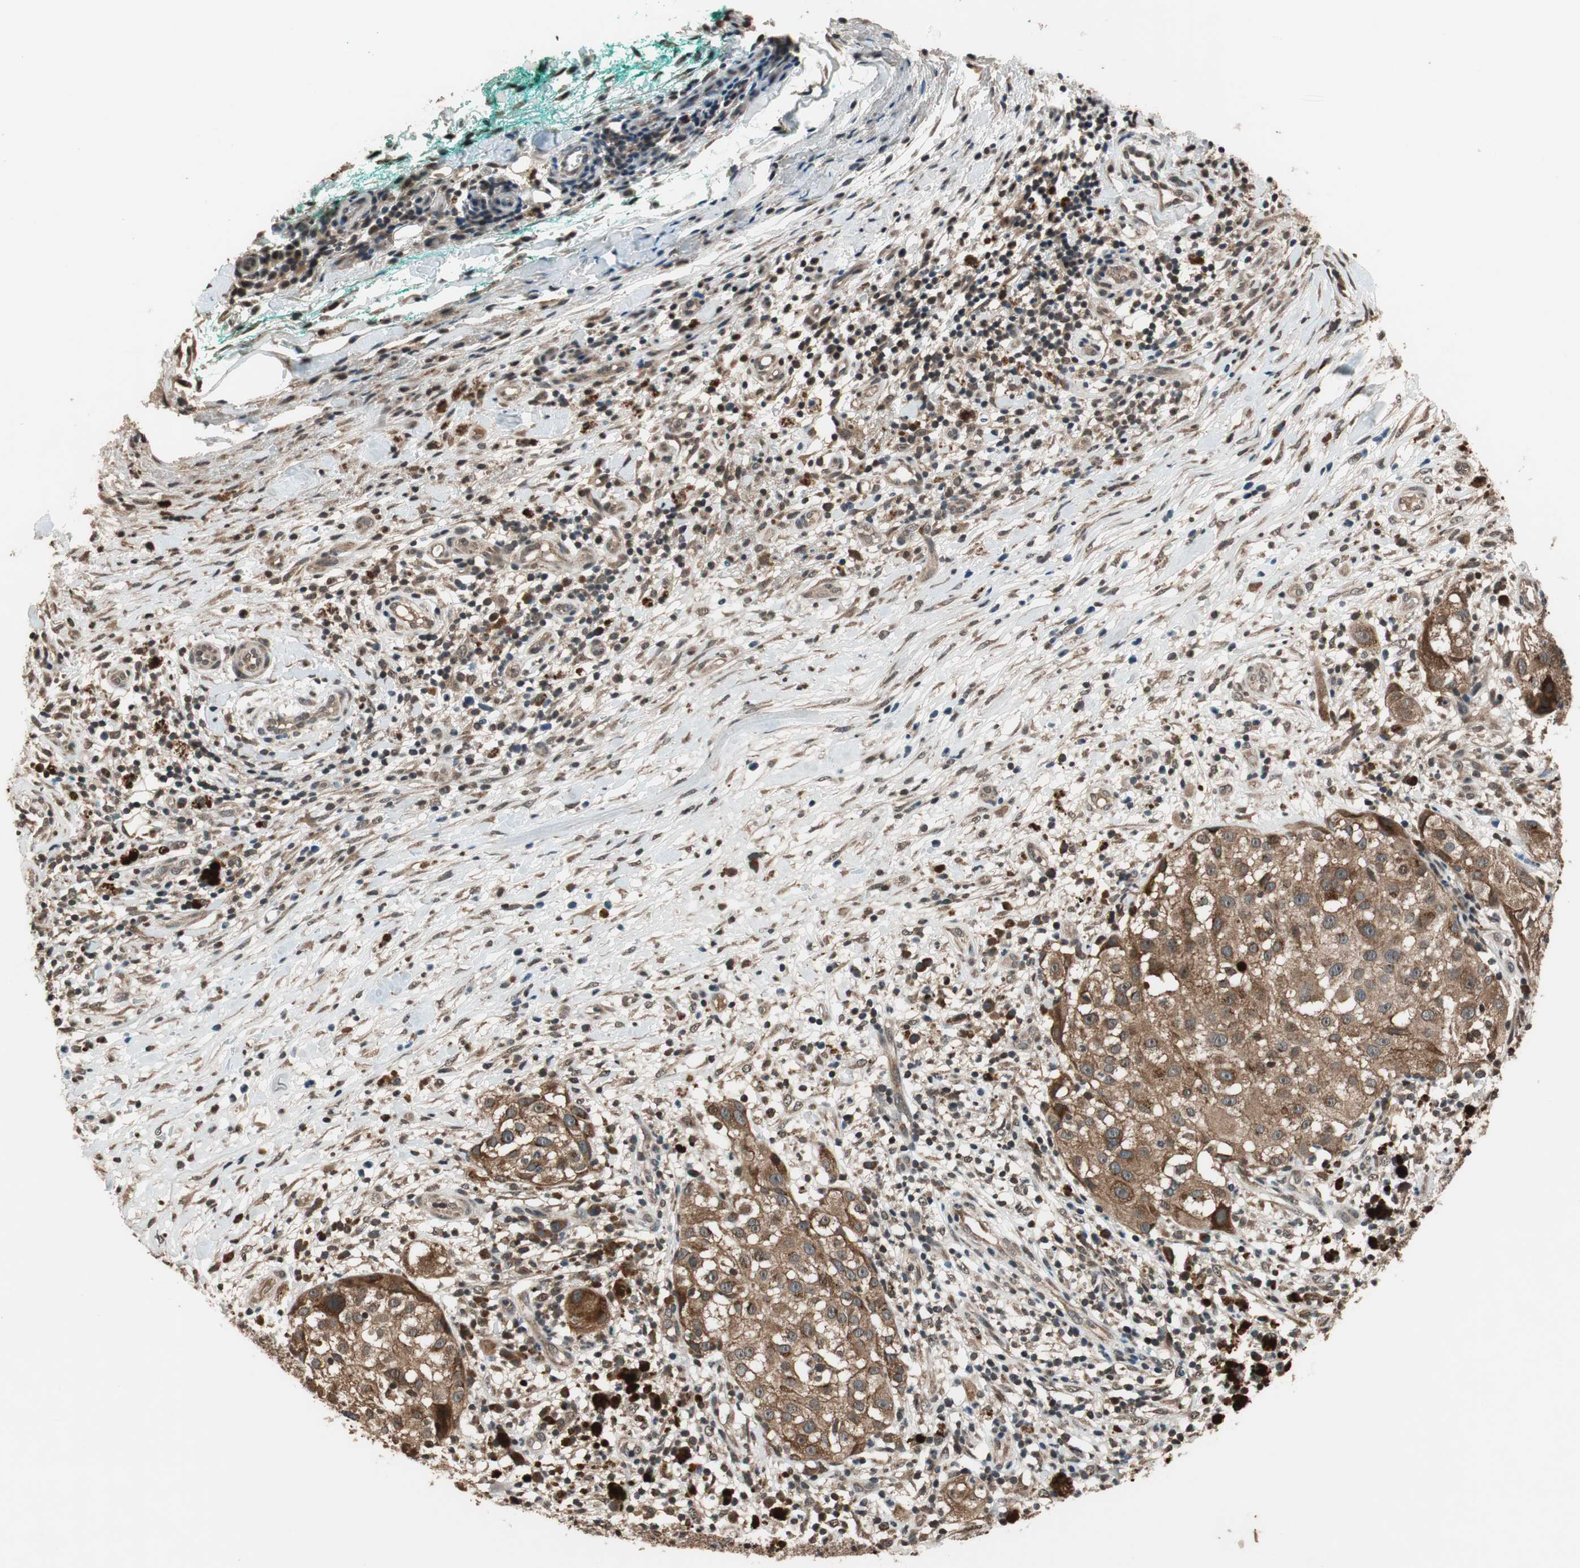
{"staining": {"intensity": "moderate", "quantity": ">75%", "location": "cytoplasmic/membranous"}, "tissue": "melanoma", "cell_type": "Tumor cells", "image_type": "cancer", "snomed": [{"axis": "morphology", "description": "Necrosis, NOS"}, {"axis": "morphology", "description": "Malignant melanoma, NOS"}, {"axis": "topography", "description": "Skin"}], "caption": "Tumor cells show moderate cytoplasmic/membranous positivity in approximately >75% of cells in malignant melanoma.", "gene": "TMEM230", "patient": {"sex": "female", "age": 87}}